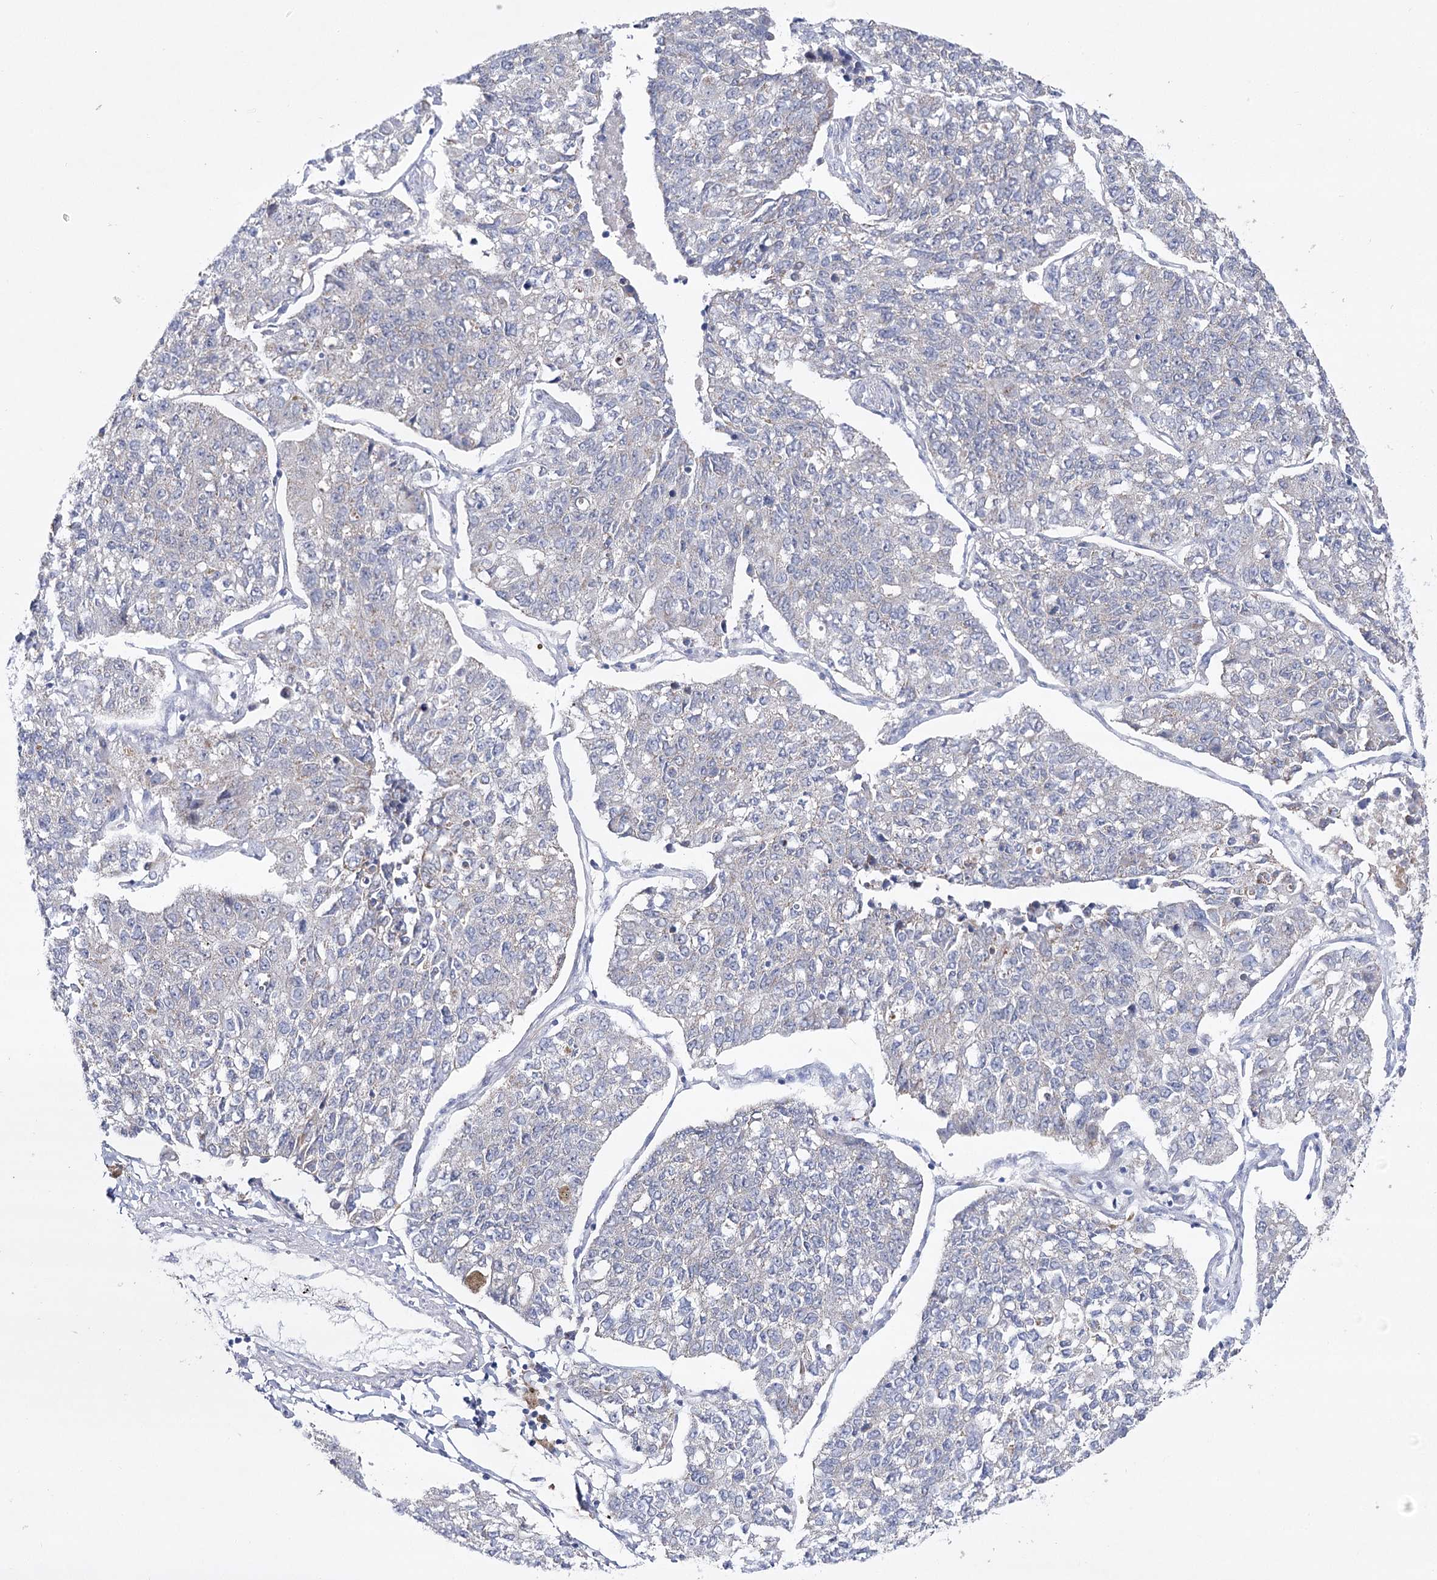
{"staining": {"intensity": "negative", "quantity": "none", "location": "none"}, "tissue": "lung cancer", "cell_type": "Tumor cells", "image_type": "cancer", "snomed": [{"axis": "morphology", "description": "Adenocarcinoma, NOS"}, {"axis": "topography", "description": "Lung"}], "caption": "IHC image of adenocarcinoma (lung) stained for a protein (brown), which demonstrates no staining in tumor cells. Nuclei are stained in blue.", "gene": "ECHDC3", "patient": {"sex": "male", "age": 49}}